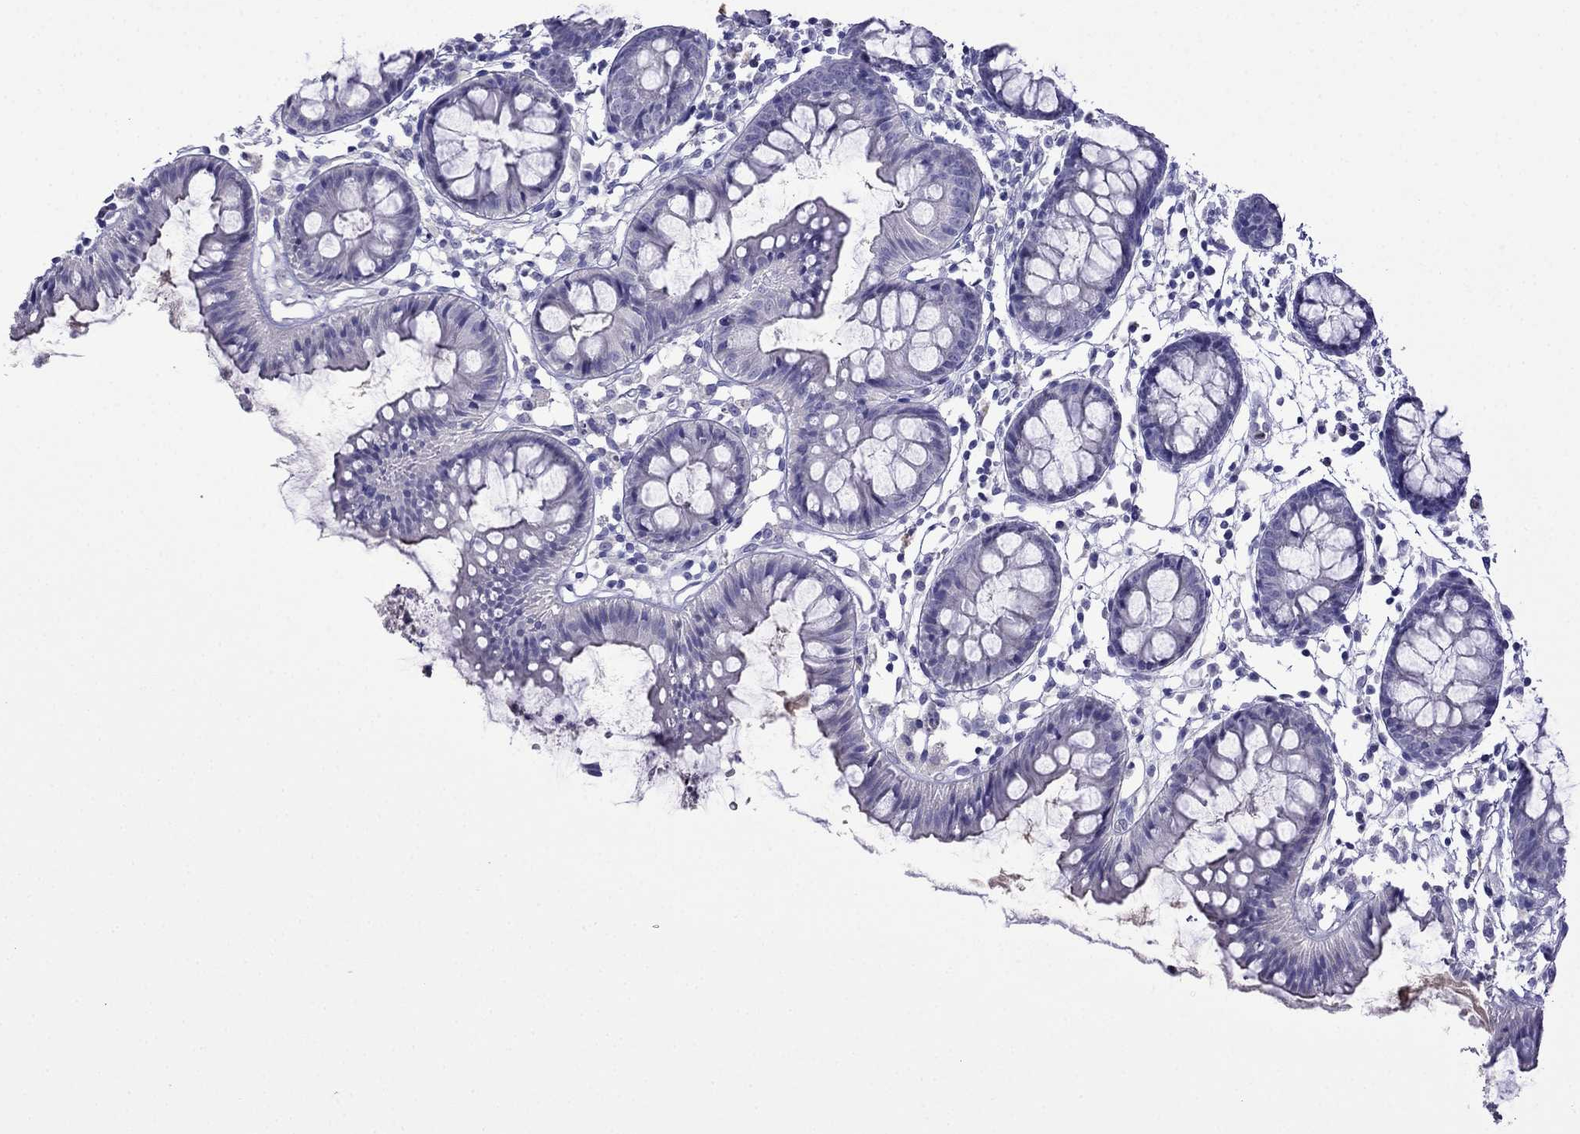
{"staining": {"intensity": "negative", "quantity": "none", "location": "none"}, "tissue": "colon", "cell_type": "Endothelial cells", "image_type": "normal", "snomed": [{"axis": "morphology", "description": "Normal tissue, NOS"}, {"axis": "topography", "description": "Colon"}], "caption": "The photomicrograph reveals no staining of endothelial cells in benign colon.", "gene": "CDHR4", "patient": {"sex": "female", "age": 84}}